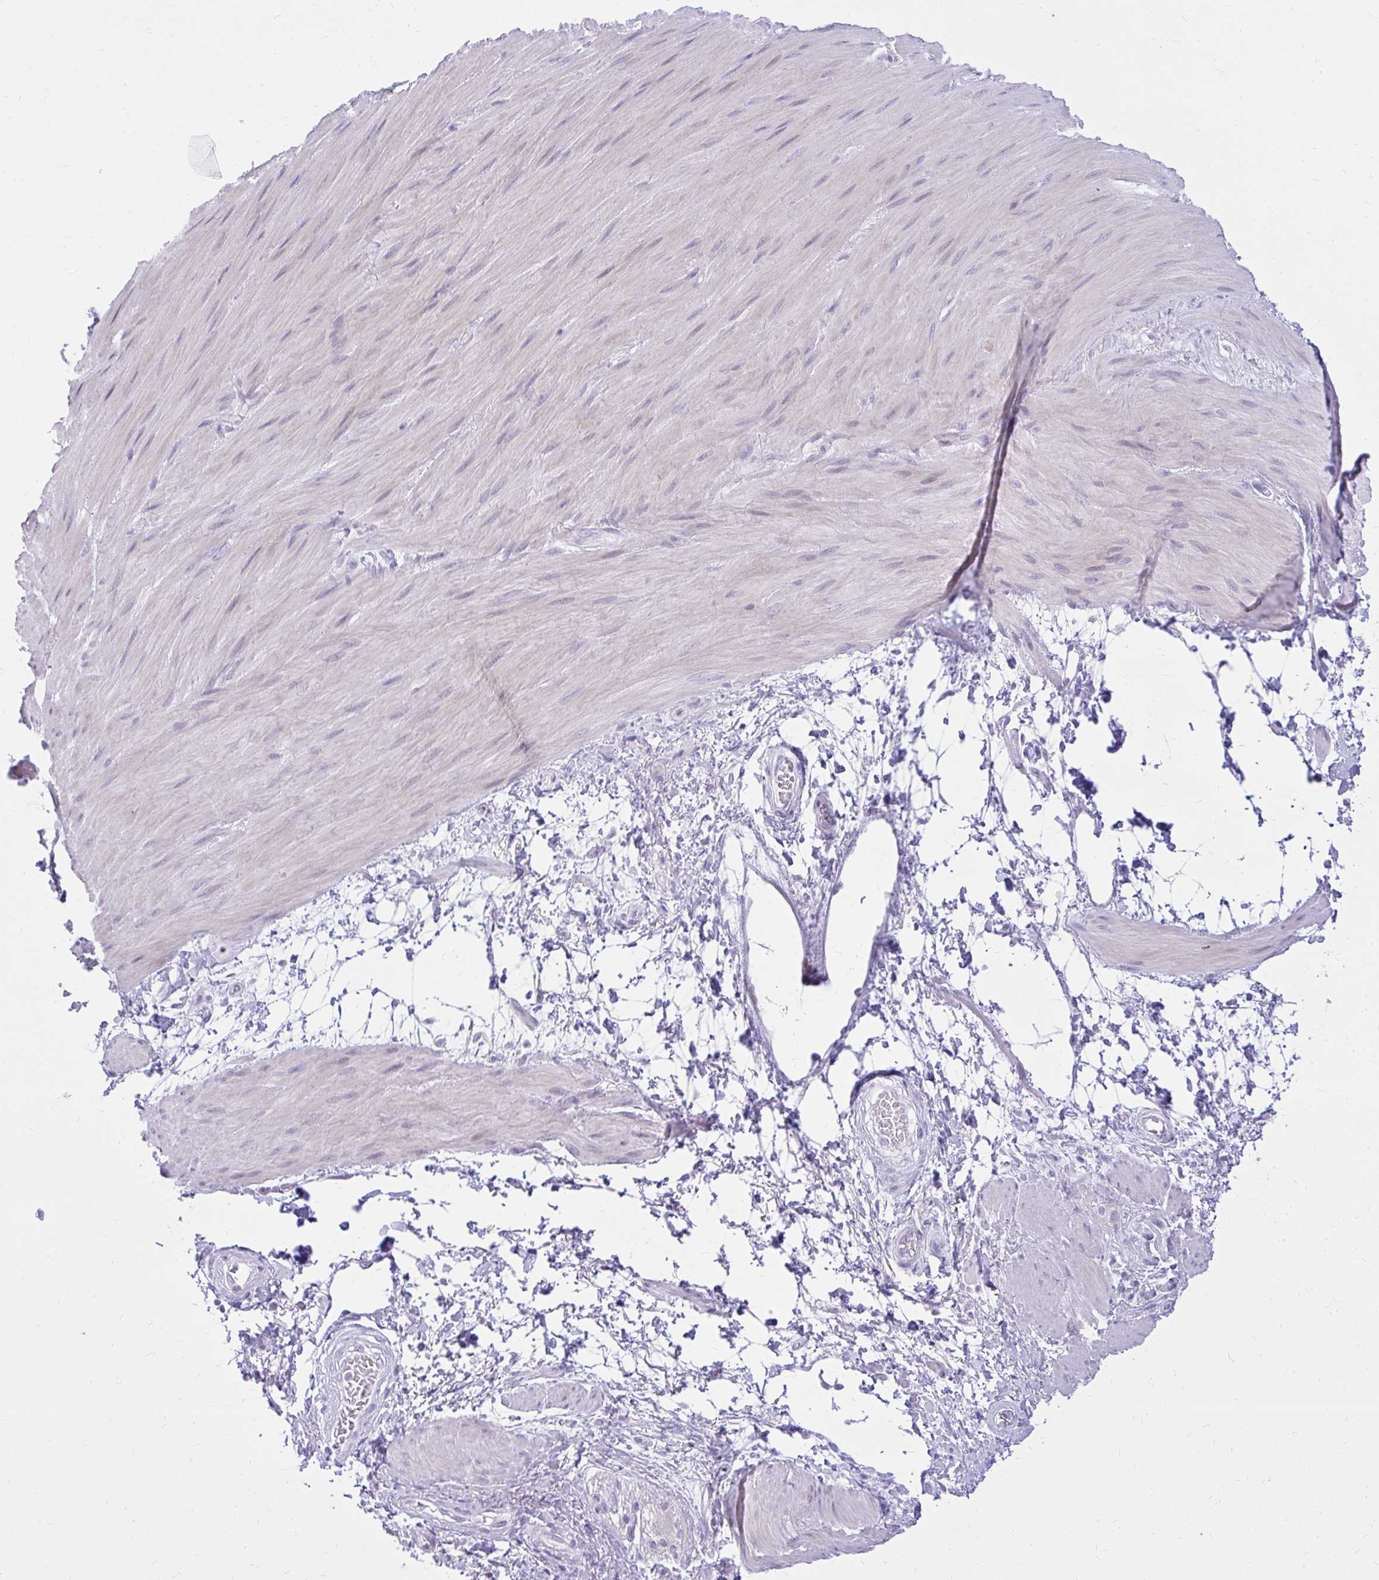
{"staining": {"intensity": "negative", "quantity": "none", "location": "none"}, "tissue": "smooth muscle", "cell_type": "Smooth muscle cells", "image_type": "normal", "snomed": [{"axis": "morphology", "description": "Normal tissue, NOS"}, {"axis": "topography", "description": "Smooth muscle"}, {"axis": "topography", "description": "Rectum"}], "caption": "The micrograph shows no staining of smooth muscle cells in unremarkable smooth muscle. Brightfield microscopy of immunohistochemistry stained with DAB (brown) and hematoxylin (blue), captured at high magnification.", "gene": "PRAP1", "patient": {"sex": "male", "age": 53}}